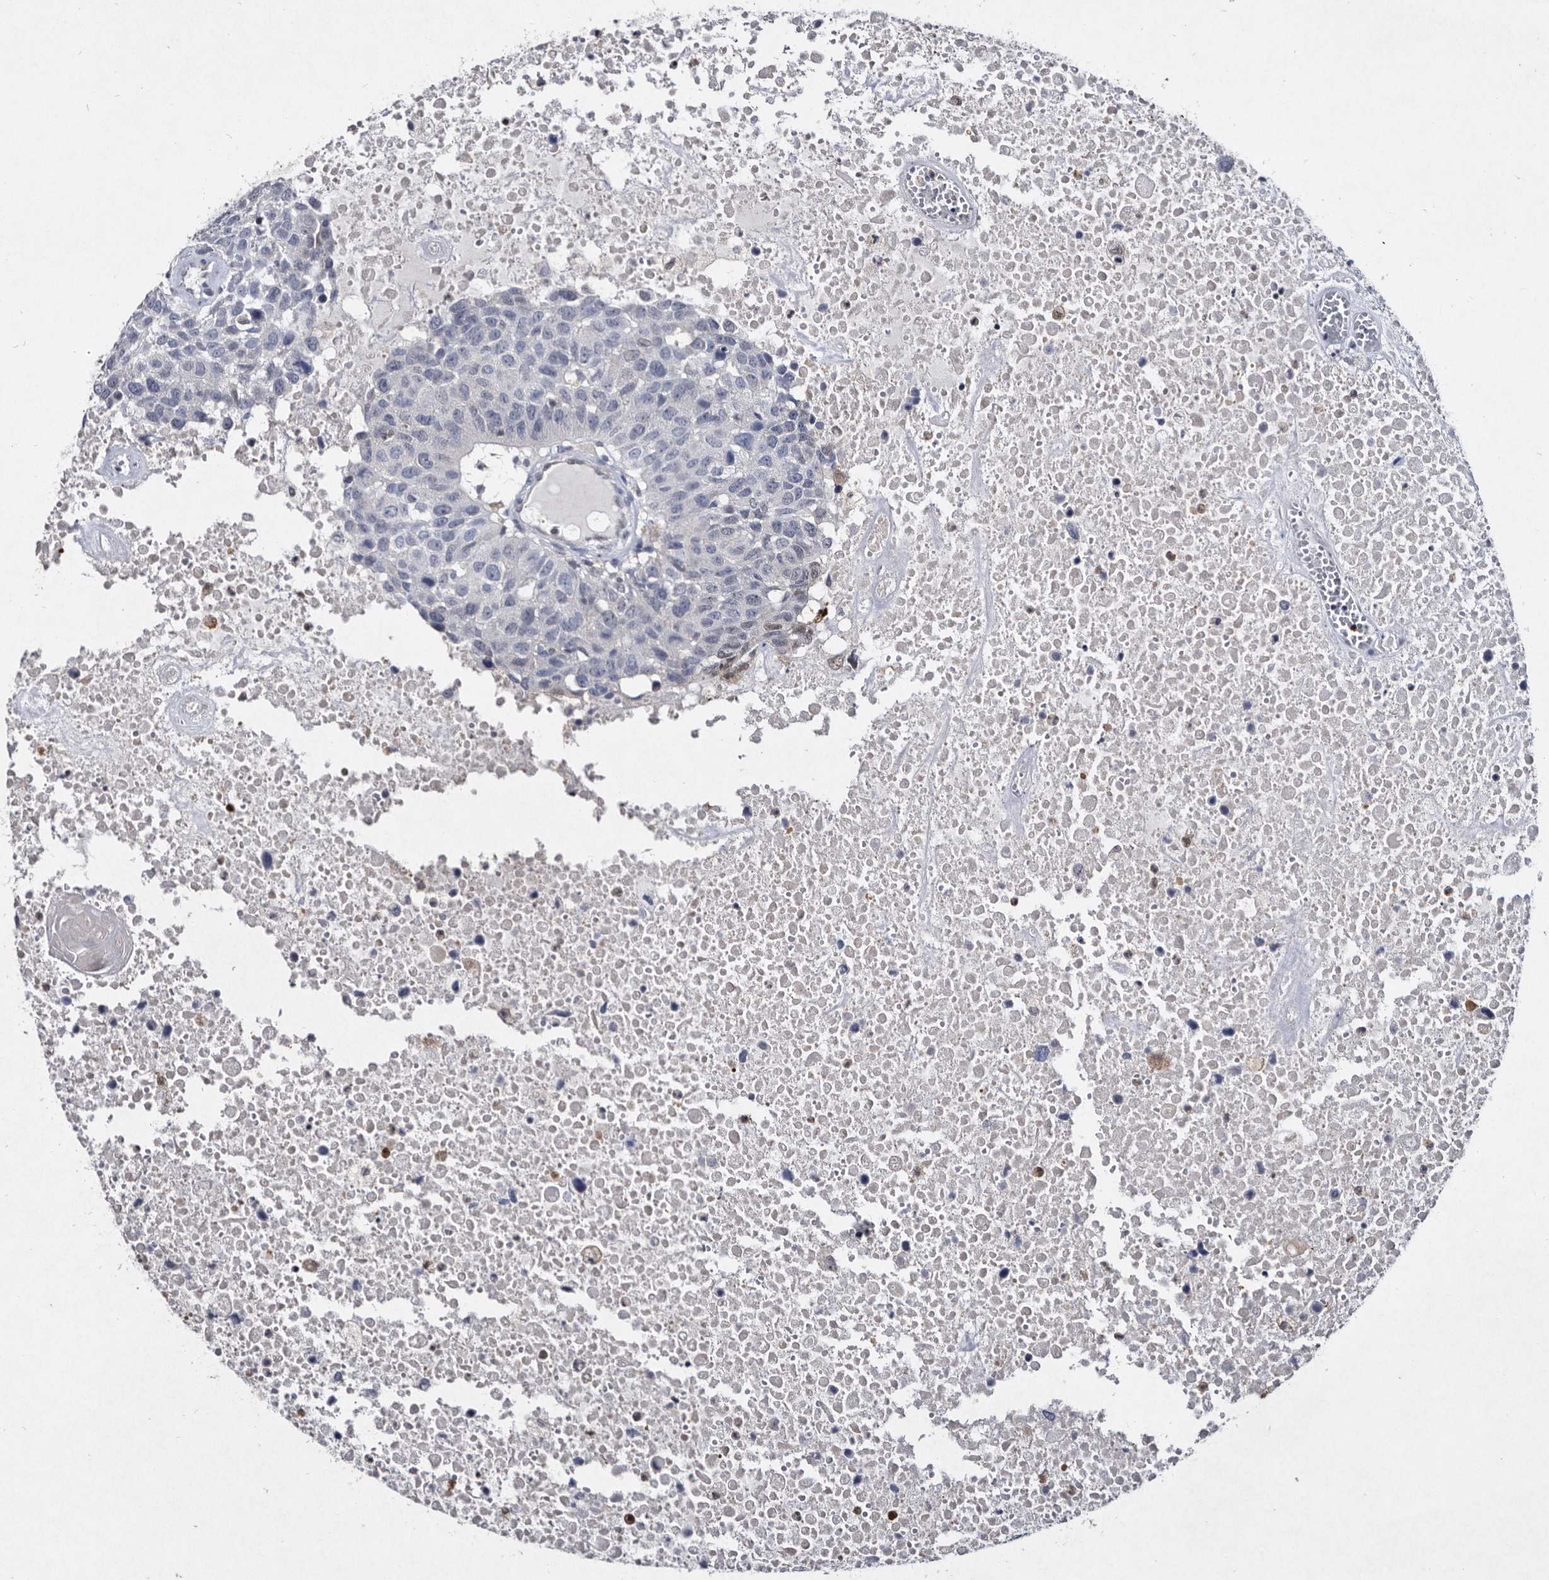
{"staining": {"intensity": "moderate", "quantity": "<25%", "location": "nuclear"}, "tissue": "head and neck cancer", "cell_type": "Tumor cells", "image_type": "cancer", "snomed": [{"axis": "morphology", "description": "Squamous cell carcinoma, NOS"}, {"axis": "topography", "description": "Head-Neck"}], "caption": "Protein staining exhibits moderate nuclear staining in about <25% of tumor cells in head and neck cancer (squamous cell carcinoma). (IHC, brightfield microscopy, high magnification).", "gene": "SERPINB8", "patient": {"sex": "male", "age": 66}}